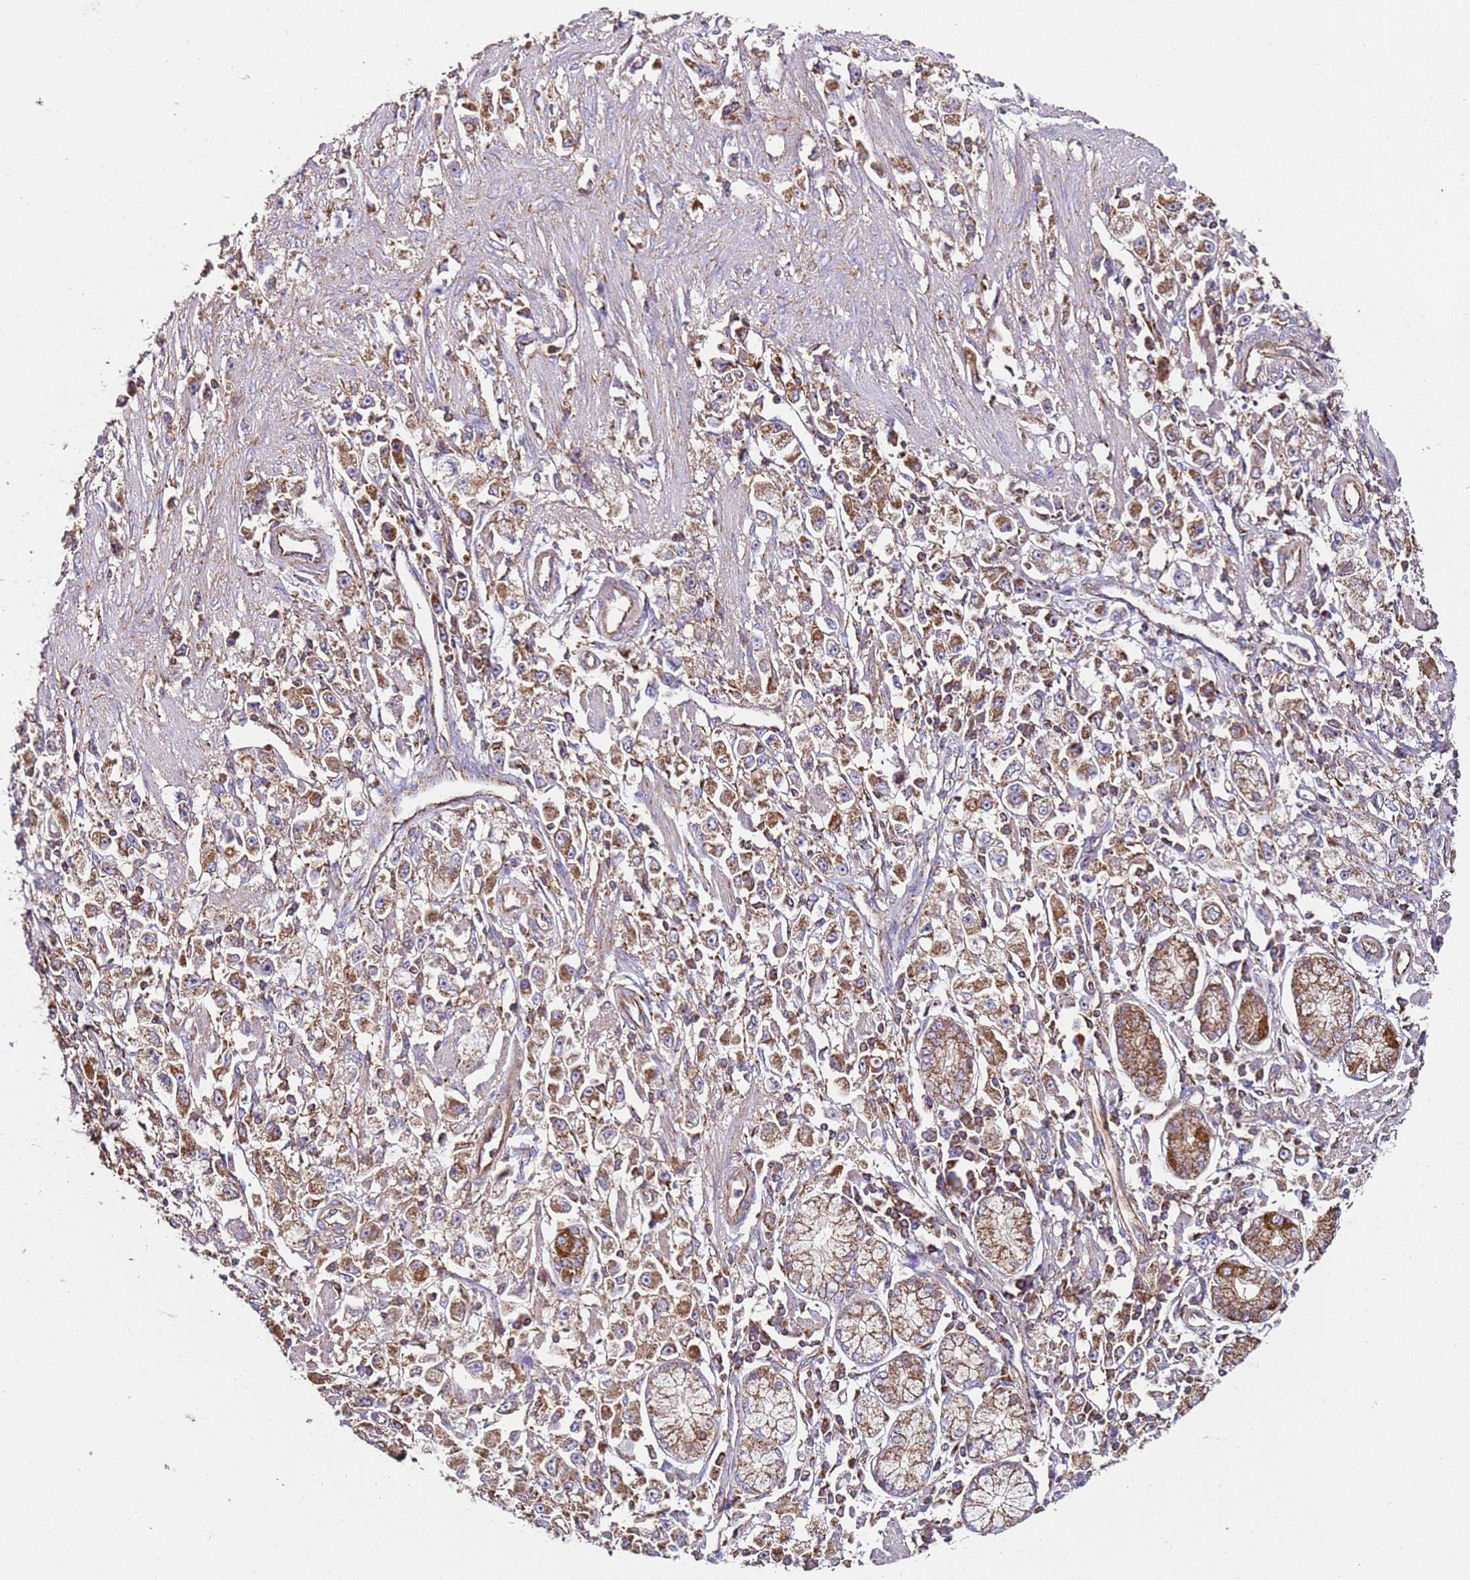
{"staining": {"intensity": "moderate", "quantity": ">75%", "location": "cytoplasmic/membranous"}, "tissue": "stomach cancer", "cell_type": "Tumor cells", "image_type": "cancer", "snomed": [{"axis": "morphology", "description": "Adenocarcinoma, NOS"}, {"axis": "topography", "description": "Stomach"}], "caption": "Human stomach cancer (adenocarcinoma) stained with a protein marker exhibits moderate staining in tumor cells.", "gene": "RMND5A", "patient": {"sex": "female", "age": 59}}